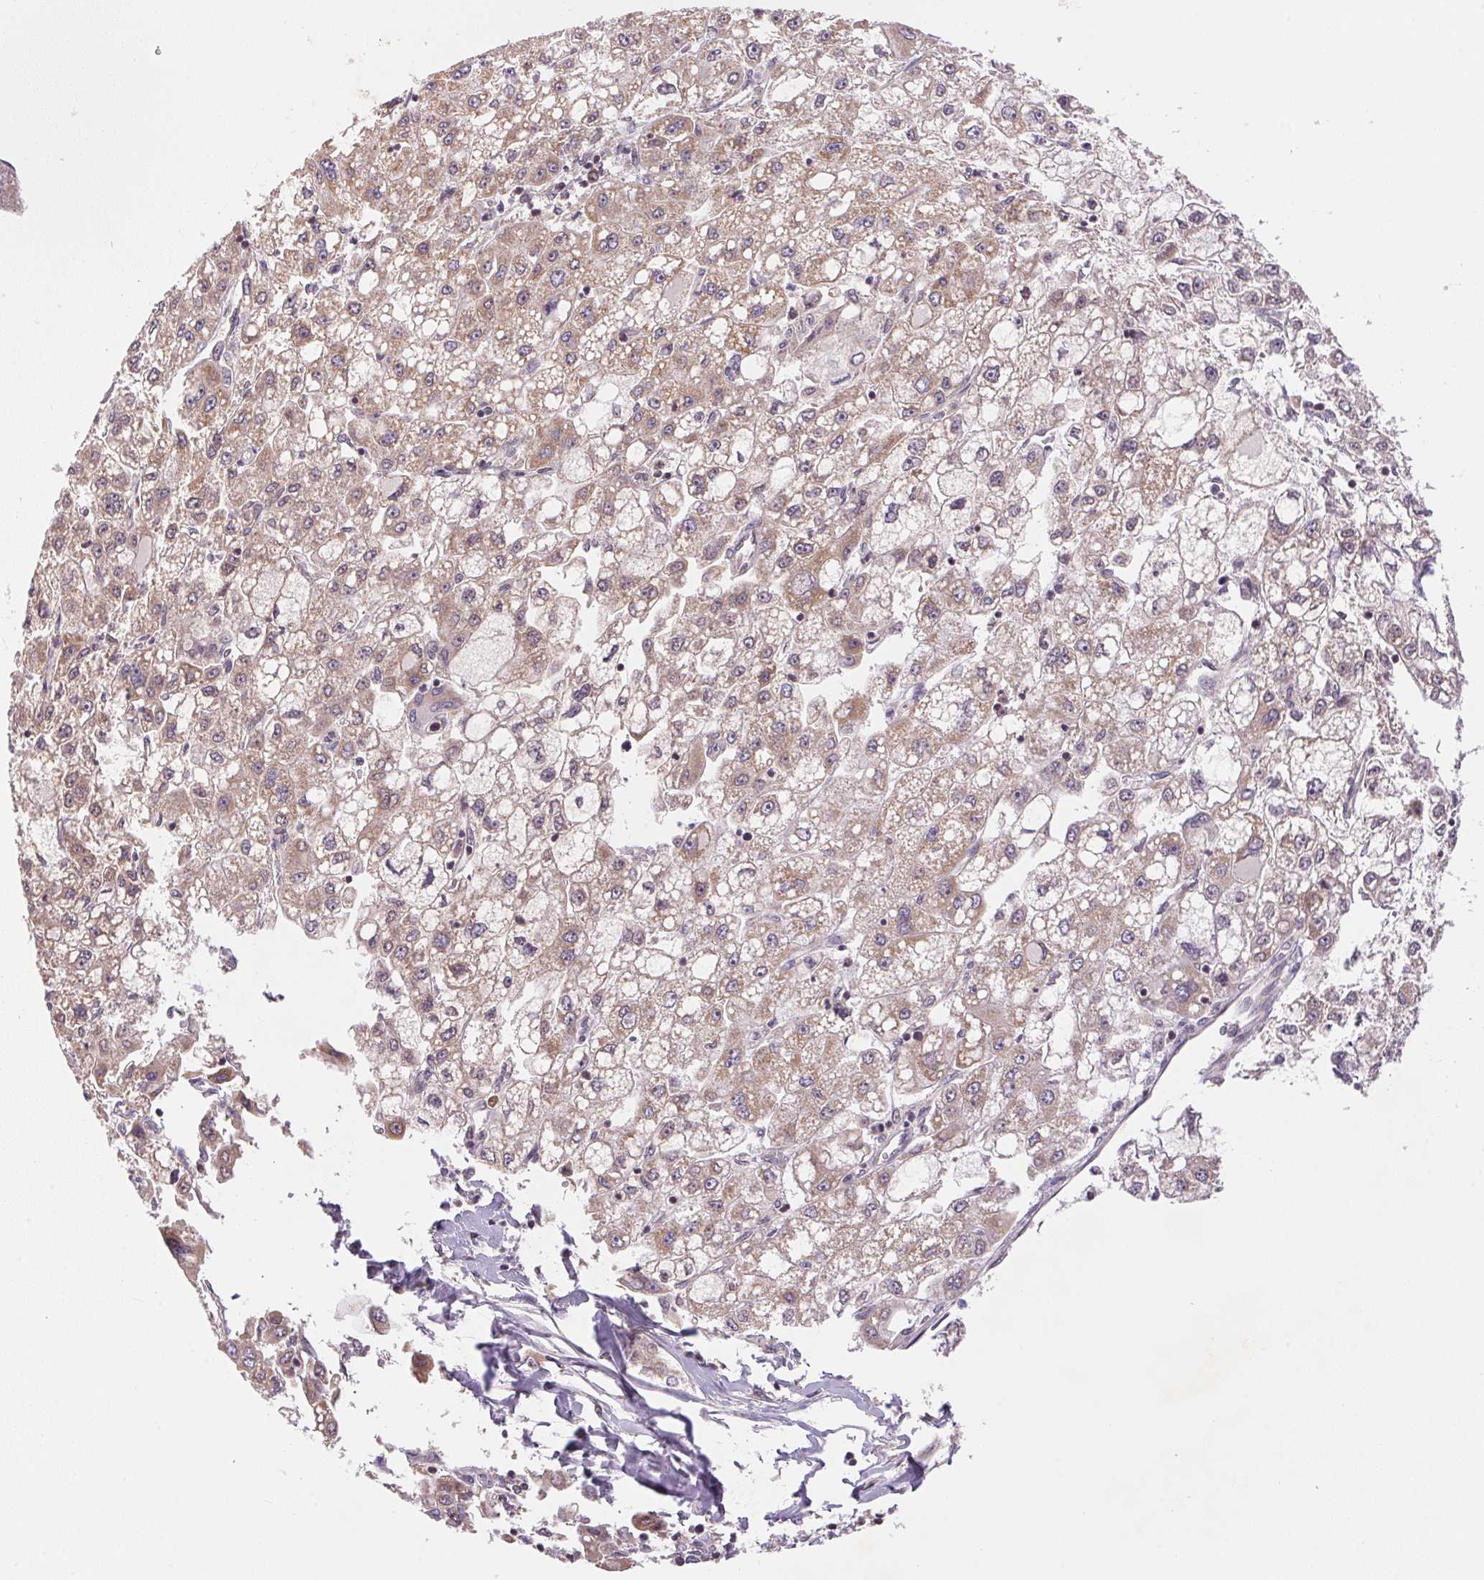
{"staining": {"intensity": "weak", "quantity": "25%-75%", "location": "cytoplasmic/membranous"}, "tissue": "liver cancer", "cell_type": "Tumor cells", "image_type": "cancer", "snomed": [{"axis": "morphology", "description": "Carcinoma, Hepatocellular, NOS"}, {"axis": "topography", "description": "Liver"}], "caption": "Immunohistochemistry micrograph of human liver cancer (hepatocellular carcinoma) stained for a protein (brown), which demonstrates low levels of weak cytoplasmic/membranous expression in approximately 25%-75% of tumor cells.", "gene": "BNIP5", "patient": {"sex": "male", "age": 40}}